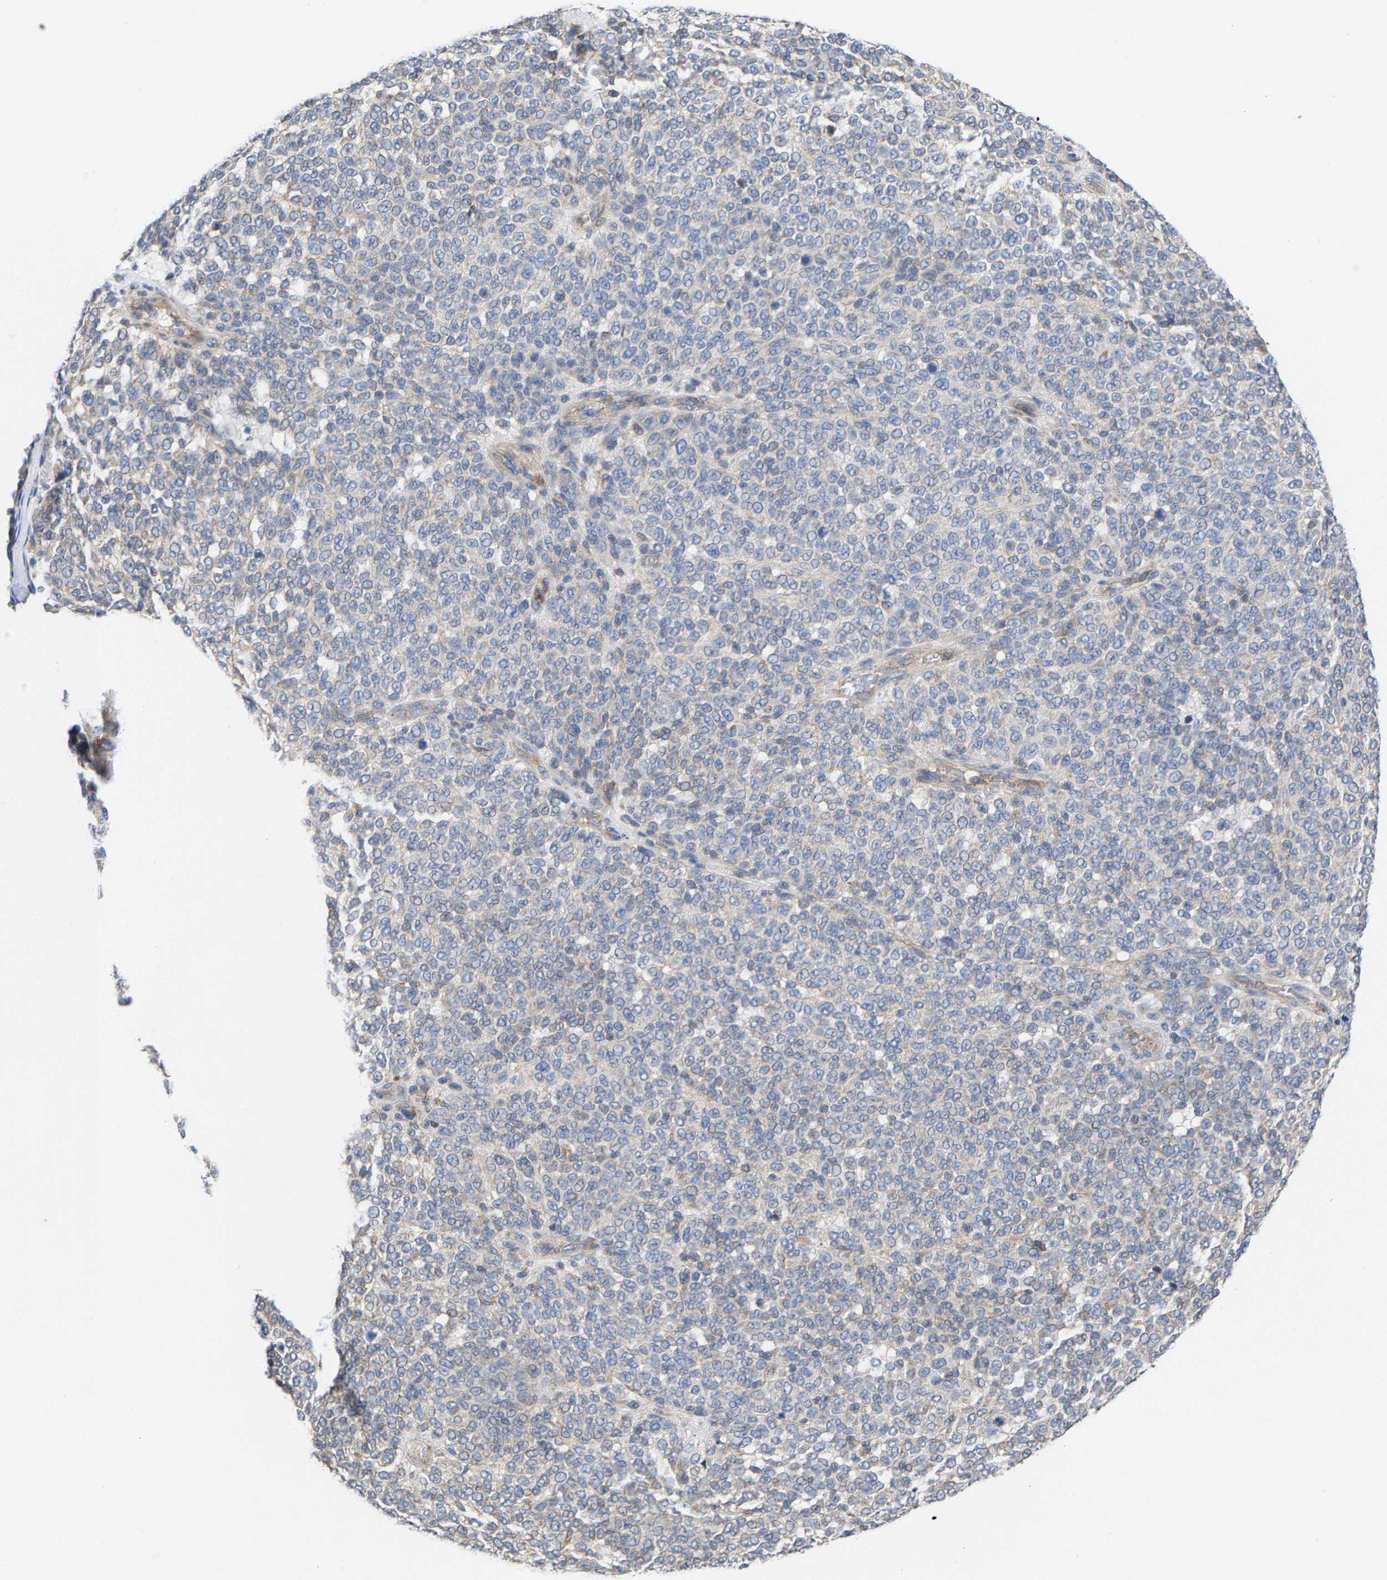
{"staining": {"intensity": "weak", "quantity": "<25%", "location": "cytoplasmic/membranous"}, "tissue": "melanoma", "cell_type": "Tumor cells", "image_type": "cancer", "snomed": [{"axis": "morphology", "description": "Malignant melanoma, NOS"}, {"axis": "topography", "description": "Skin"}], "caption": "Immunohistochemistry photomicrograph of malignant melanoma stained for a protein (brown), which reveals no positivity in tumor cells.", "gene": "PPP1R15A", "patient": {"sex": "male", "age": 59}}